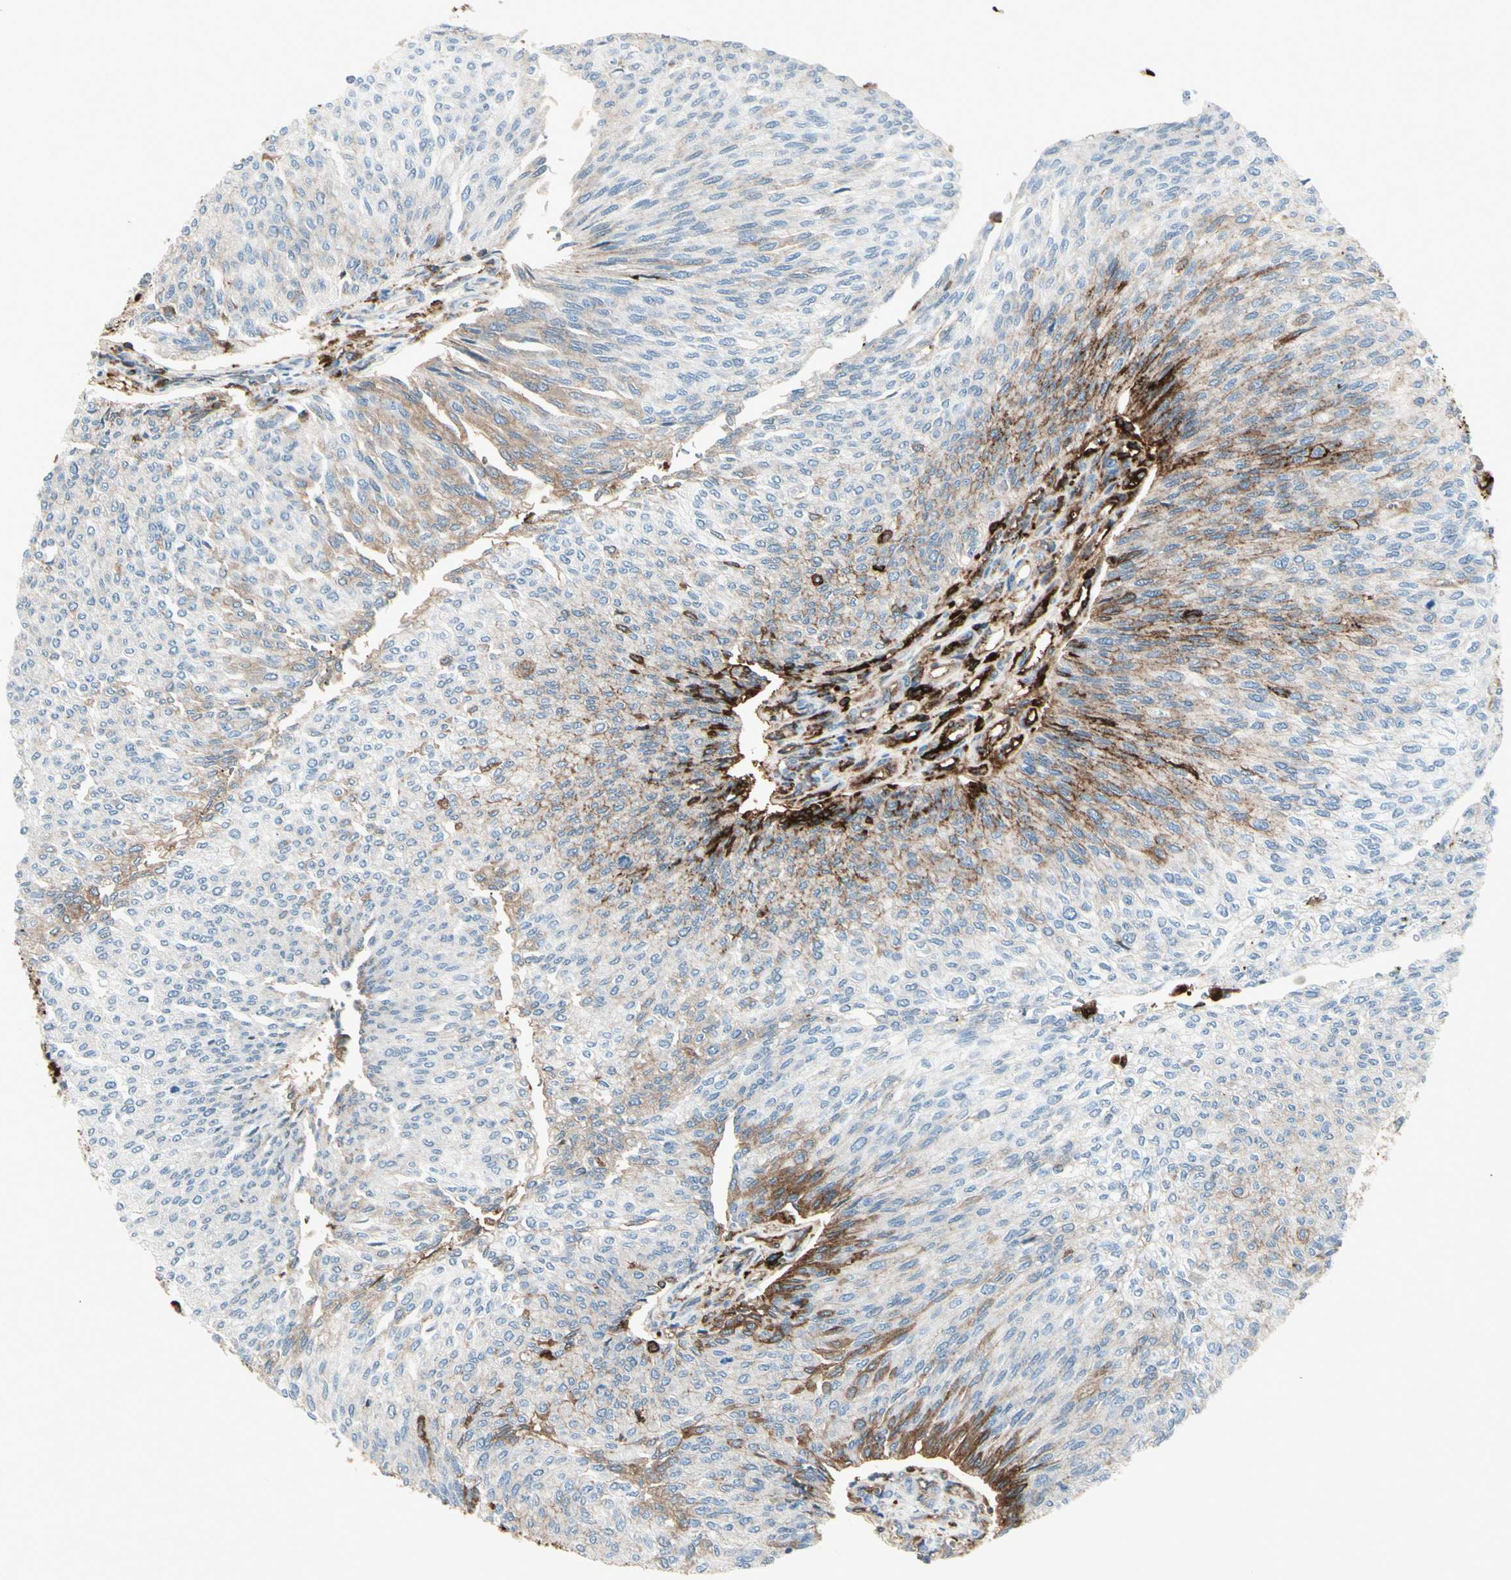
{"staining": {"intensity": "moderate", "quantity": "<25%", "location": "cytoplasmic/membranous"}, "tissue": "urothelial cancer", "cell_type": "Tumor cells", "image_type": "cancer", "snomed": [{"axis": "morphology", "description": "Urothelial carcinoma, Low grade"}, {"axis": "topography", "description": "Urinary bladder"}], "caption": "Protein analysis of urothelial carcinoma (low-grade) tissue exhibits moderate cytoplasmic/membranous expression in about <25% of tumor cells.", "gene": "IGHG1", "patient": {"sex": "female", "age": 79}}